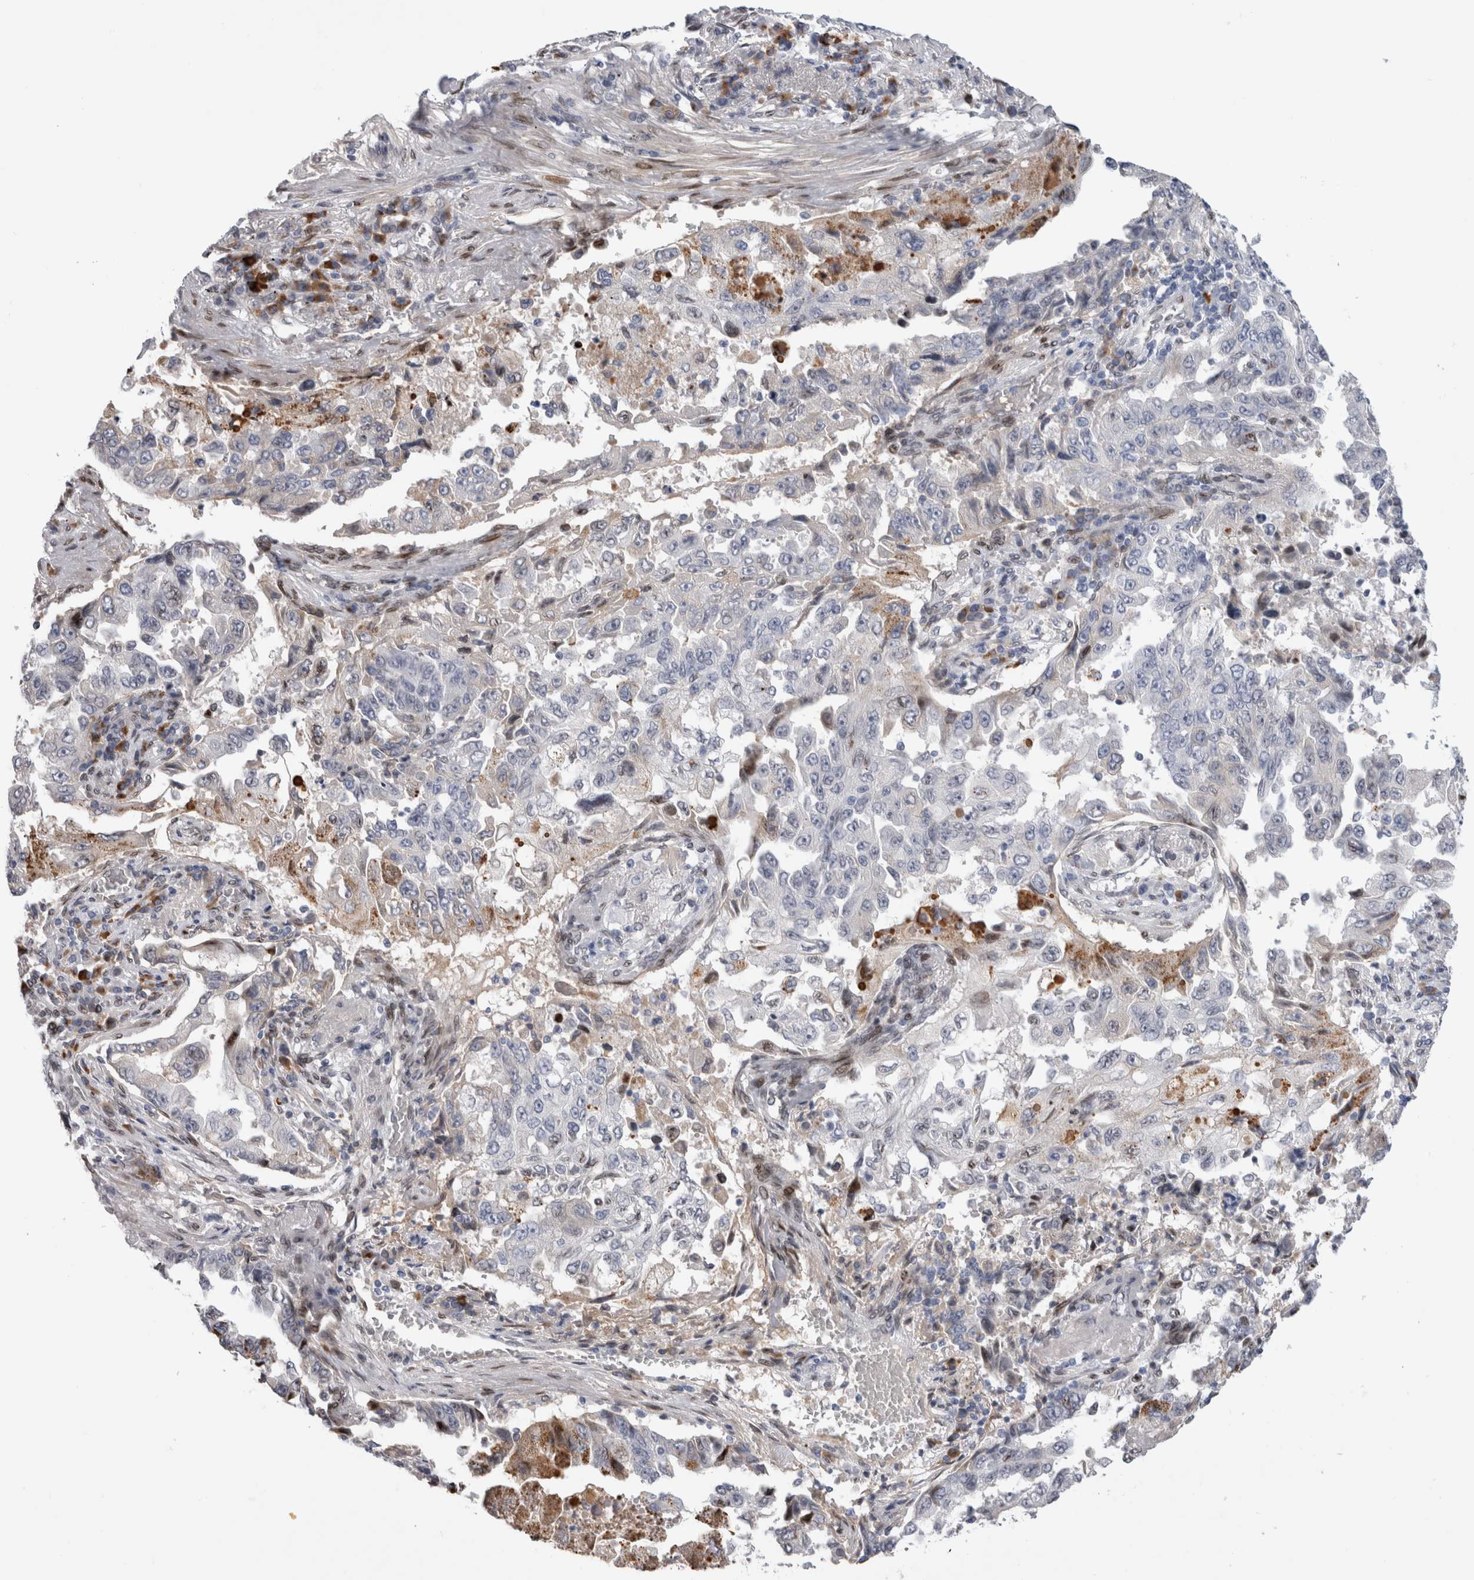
{"staining": {"intensity": "negative", "quantity": "none", "location": "none"}, "tissue": "lung cancer", "cell_type": "Tumor cells", "image_type": "cancer", "snomed": [{"axis": "morphology", "description": "Adenocarcinoma, NOS"}, {"axis": "topography", "description": "Lung"}], "caption": "DAB (3,3'-diaminobenzidine) immunohistochemical staining of human adenocarcinoma (lung) reveals no significant staining in tumor cells.", "gene": "DMTN", "patient": {"sex": "female", "age": 51}}